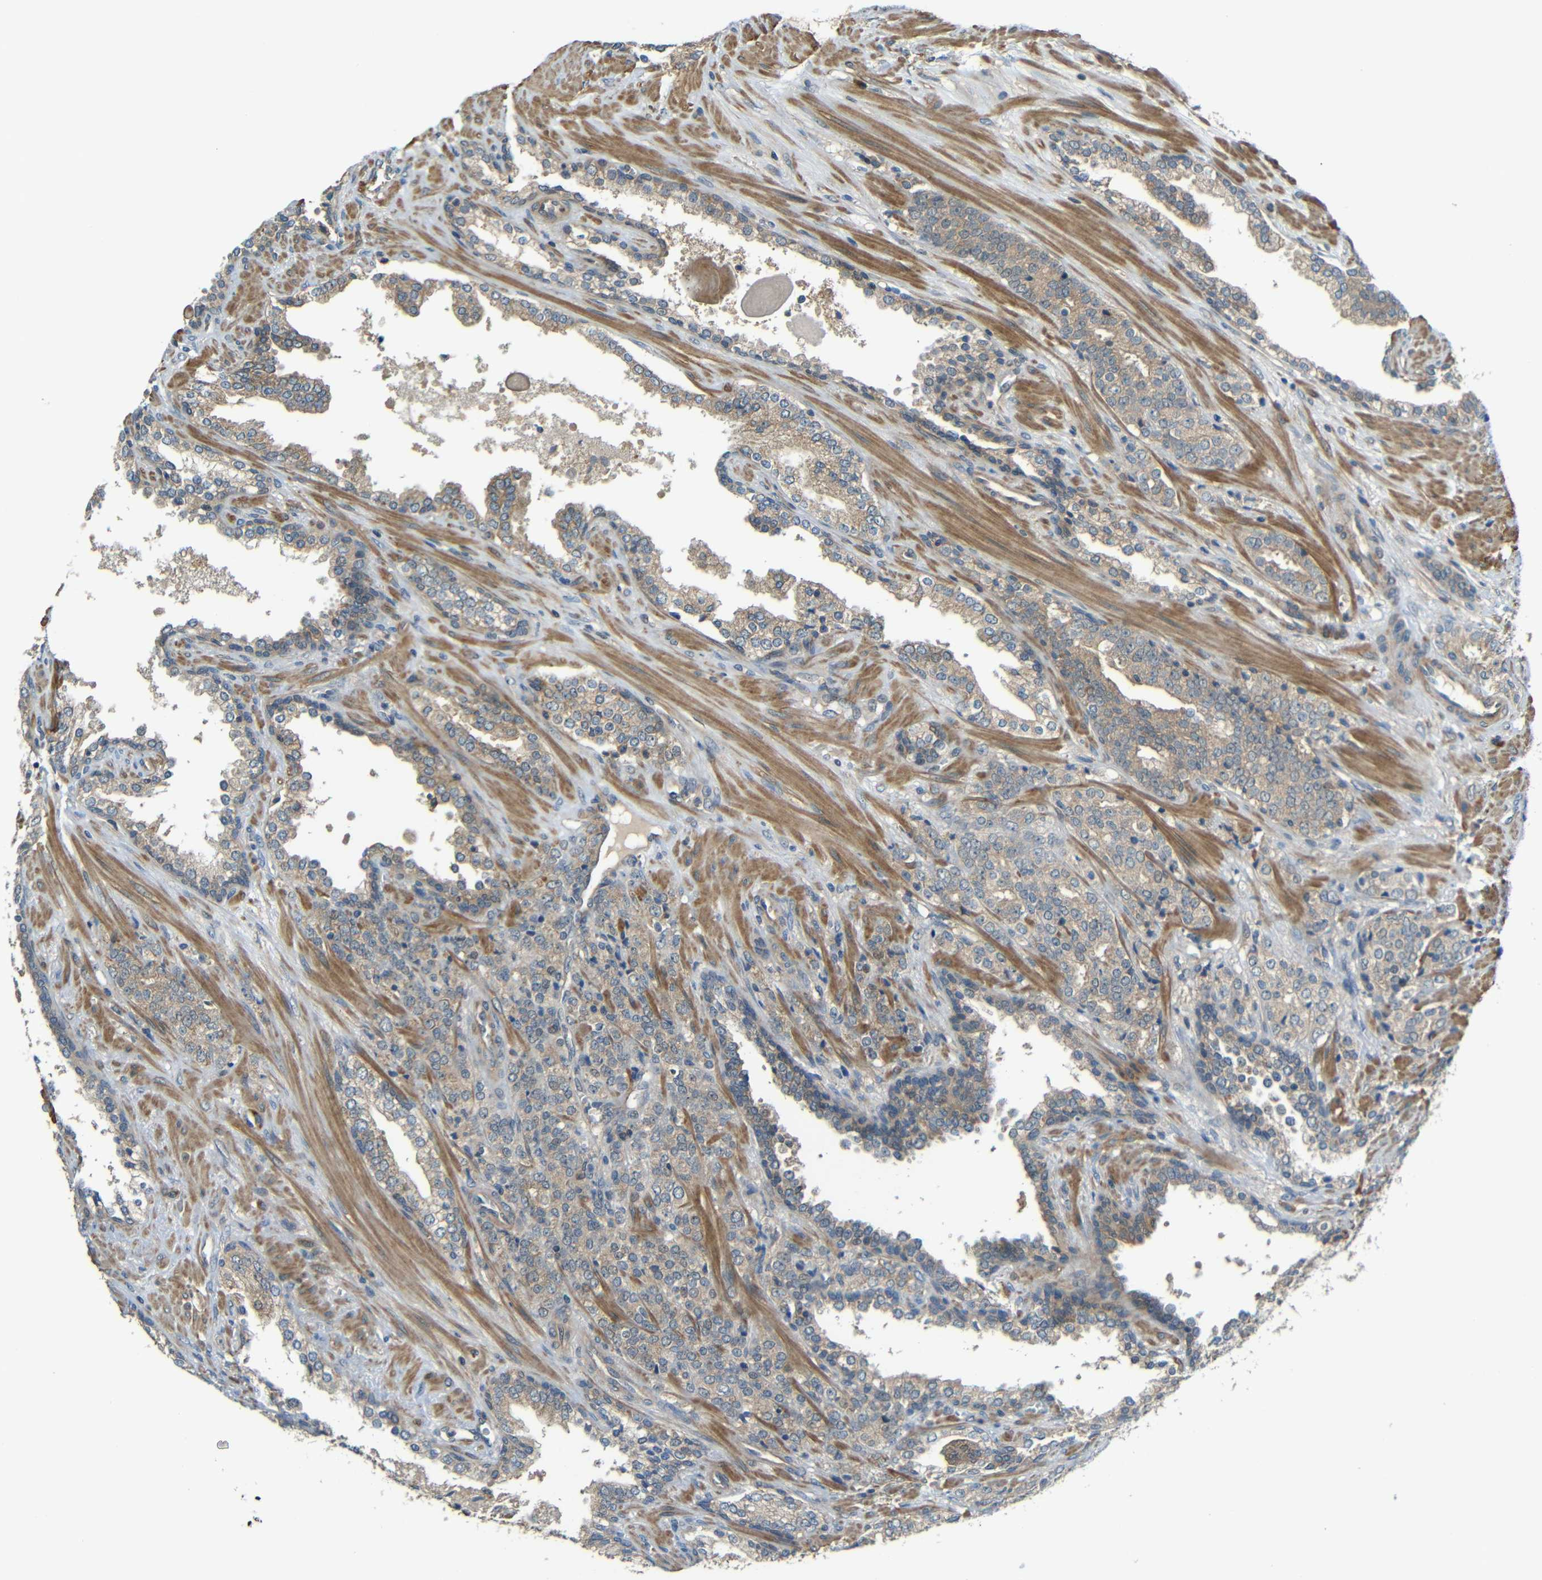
{"staining": {"intensity": "weak", "quantity": ">75%", "location": "cytoplasmic/membranous"}, "tissue": "prostate cancer", "cell_type": "Tumor cells", "image_type": "cancer", "snomed": [{"axis": "morphology", "description": "Adenocarcinoma, High grade"}, {"axis": "topography", "description": "Prostate"}], "caption": "Human prostate cancer stained for a protein (brown) exhibits weak cytoplasmic/membranous positive positivity in about >75% of tumor cells.", "gene": "FNDC3A", "patient": {"sex": "male", "age": 71}}